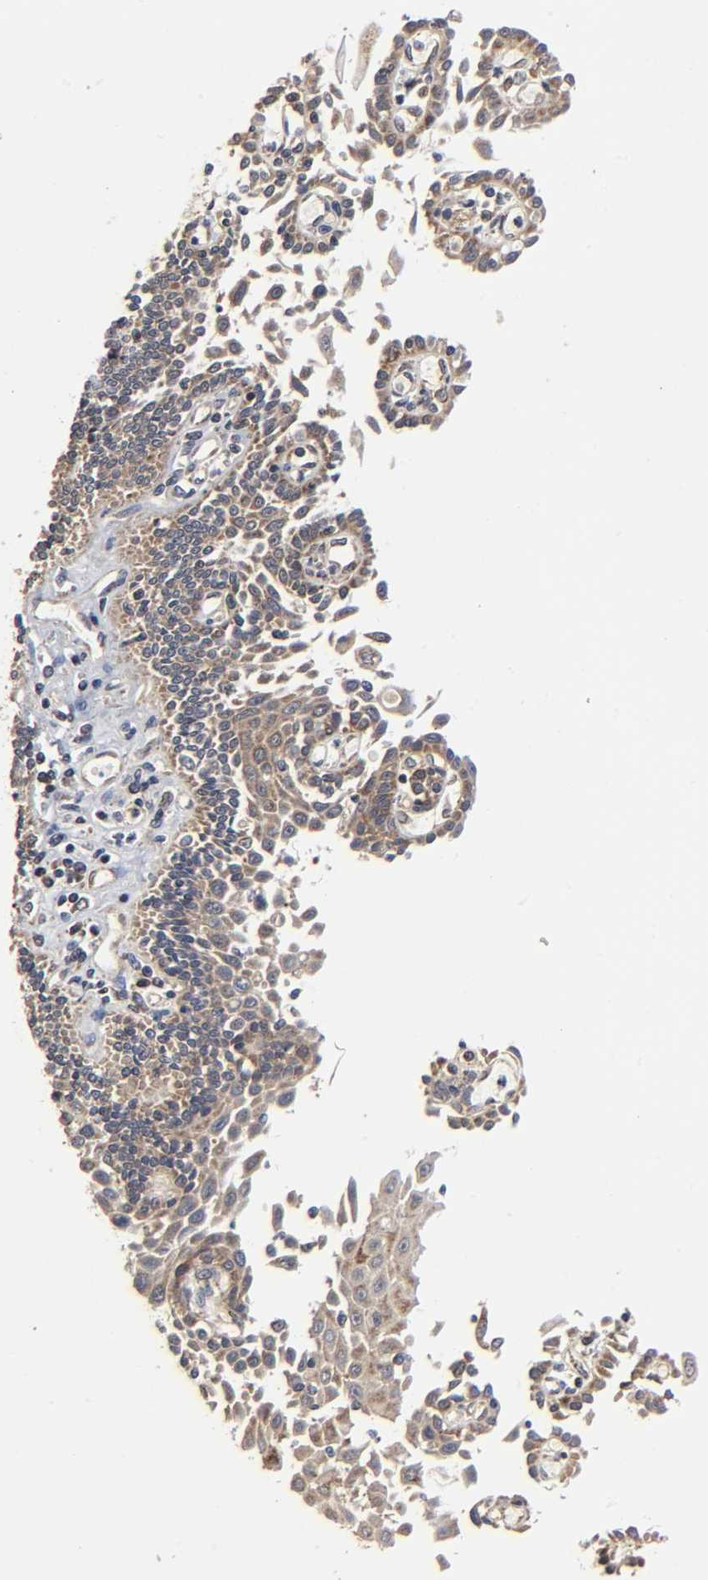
{"staining": {"intensity": "moderate", "quantity": ">75%", "location": "cytoplasmic/membranous"}, "tissue": "esophagus", "cell_type": "Squamous epithelial cells", "image_type": "normal", "snomed": [{"axis": "morphology", "description": "Normal tissue, NOS"}, {"axis": "topography", "description": "Esophagus"}], "caption": "IHC (DAB) staining of normal esophagus displays moderate cytoplasmic/membranous protein positivity in approximately >75% of squamous epithelial cells.", "gene": "COX6B1", "patient": {"sex": "male", "age": 48}}